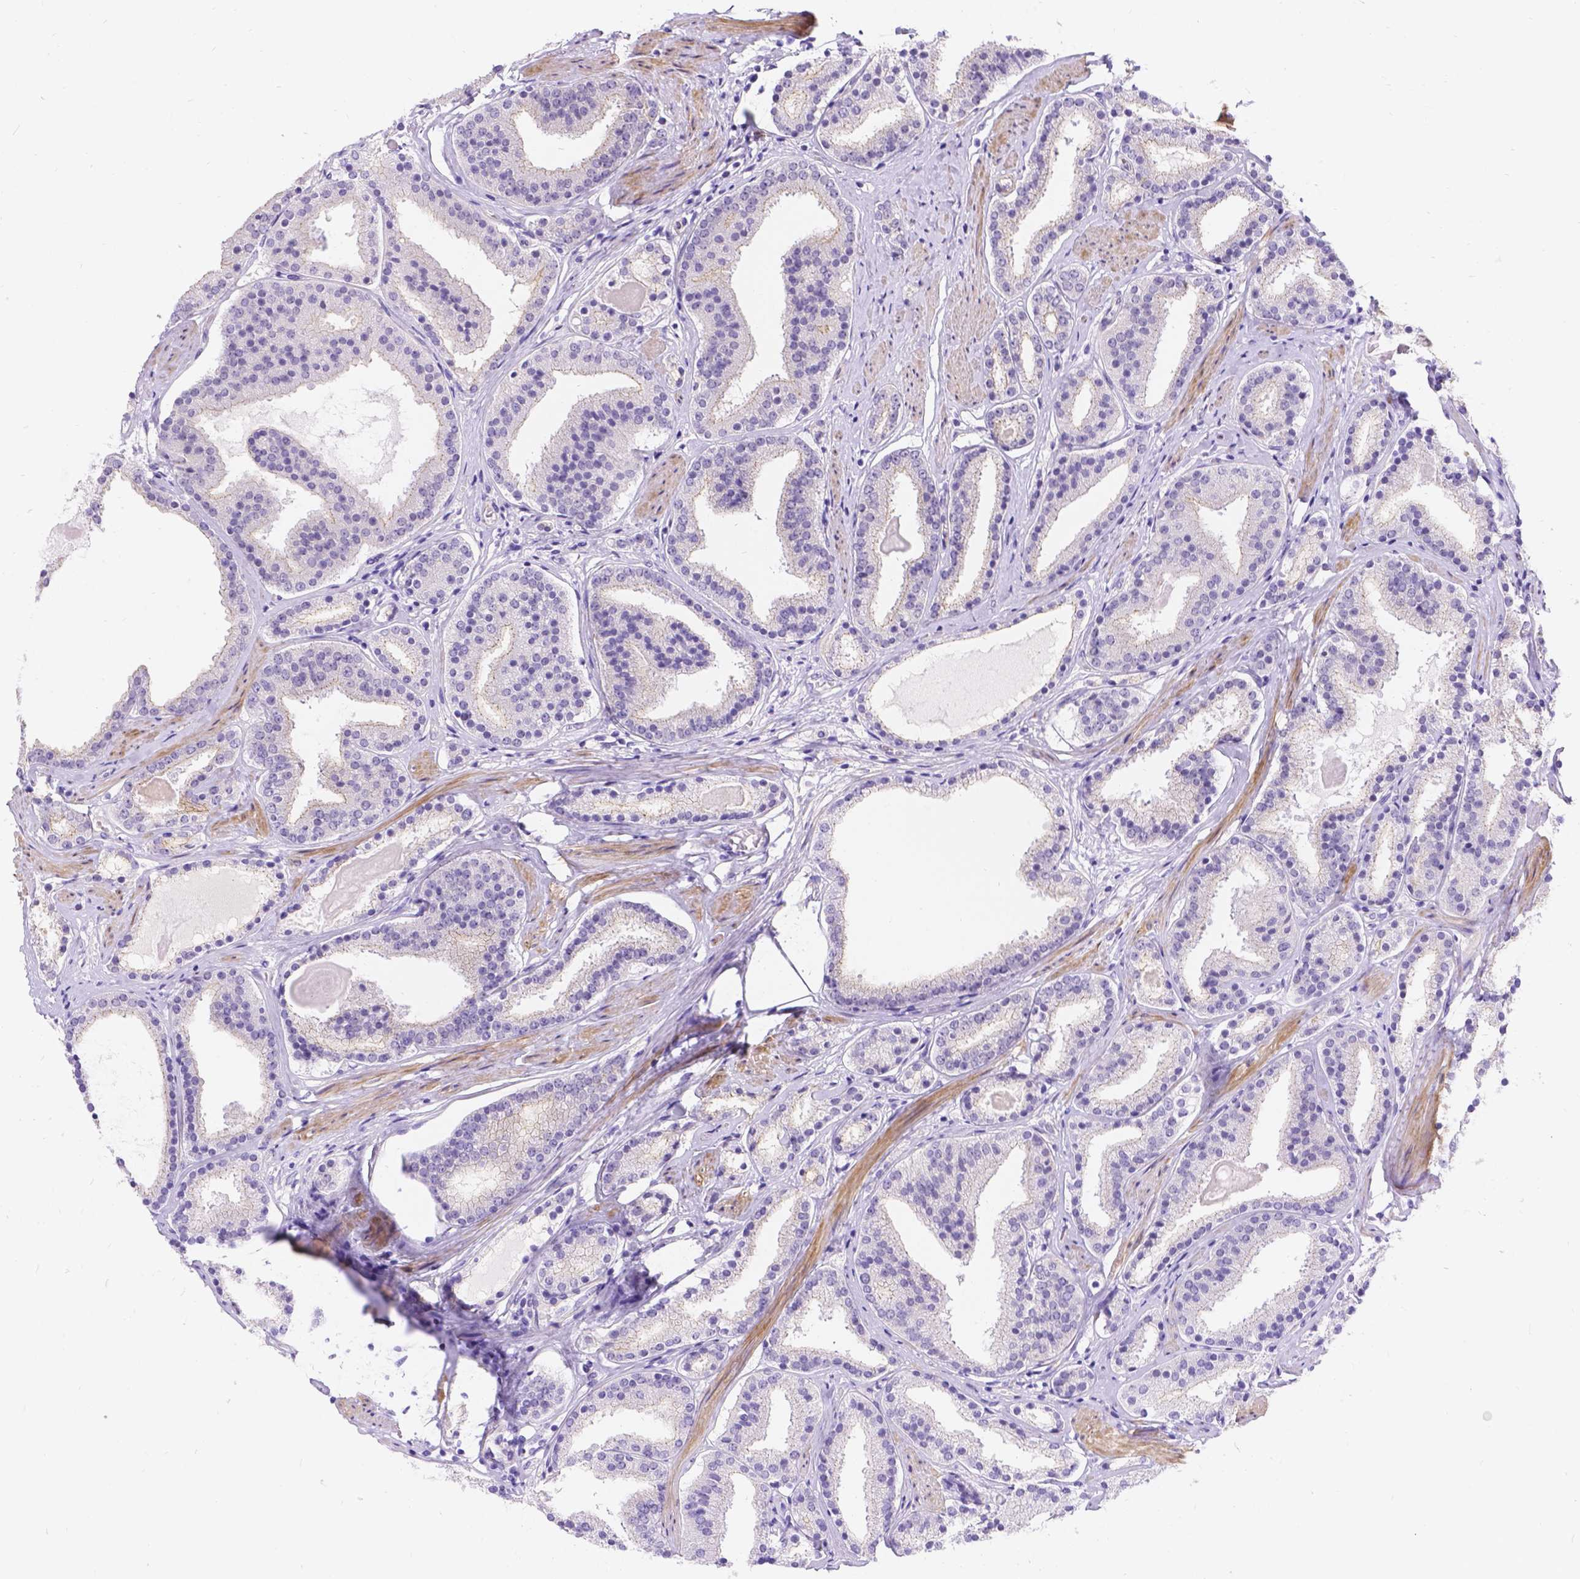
{"staining": {"intensity": "negative", "quantity": "none", "location": "none"}, "tissue": "prostate cancer", "cell_type": "Tumor cells", "image_type": "cancer", "snomed": [{"axis": "morphology", "description": "Adenocarcinoma, High grade"}, {"axis": "topography", "description": "Prostate"}], "caption": "DAB immunohistochemical staining of human adenocarcinoma (high-grade) (prostate) shows no significant staining in tumor cells. (DAB (3,3'-diaminobenzidine) immunohistochemistry (IHC) with hematoxylin counter stain).", "gene": "PALS1", "patient": {"sex": "male", "age": 63}}